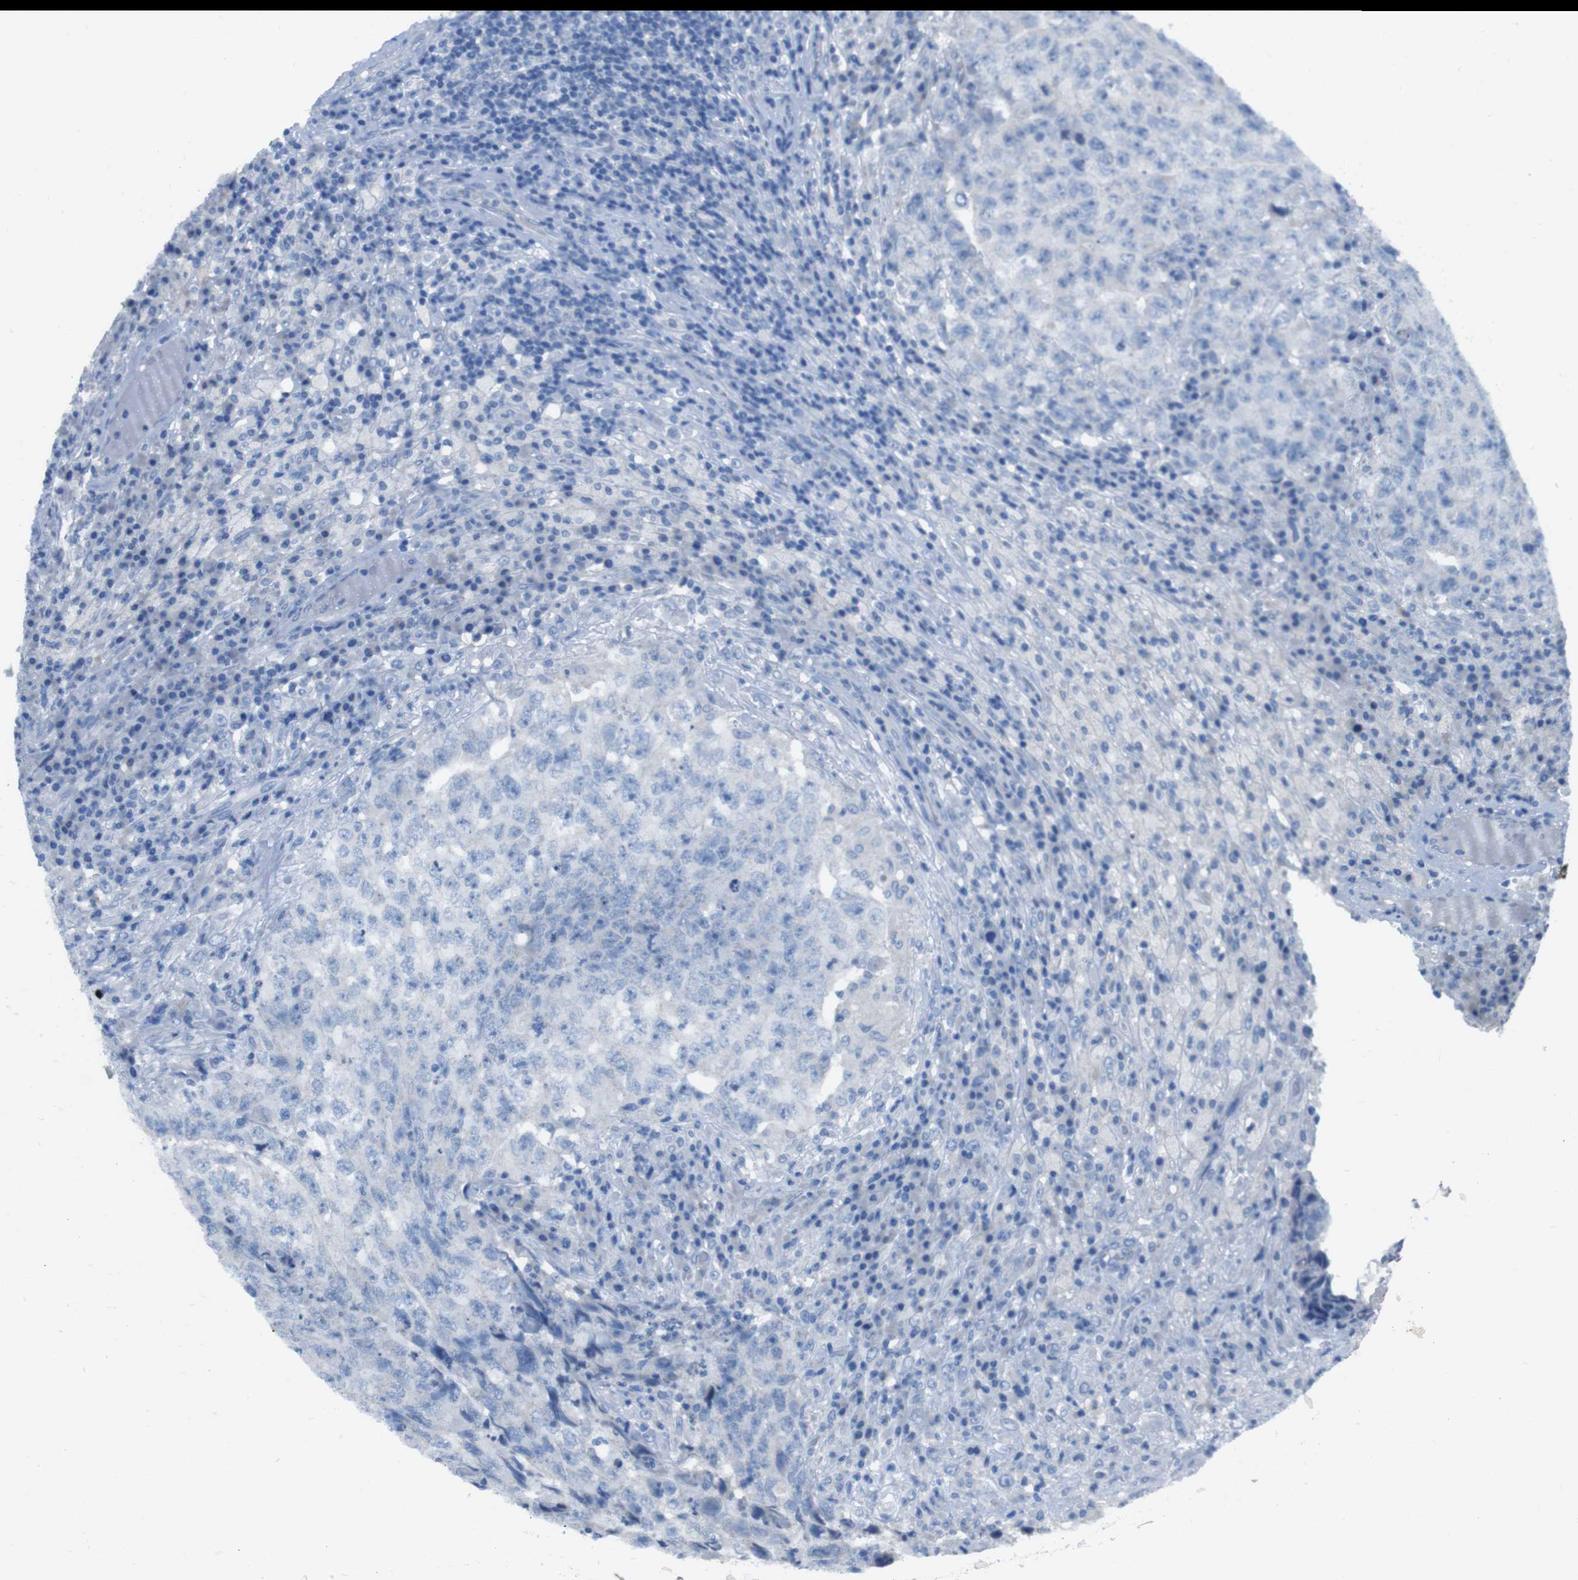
{"staining": {"intensity": "negative", "quantity": "none", "location": "none"}, "tissue": "testis cancer", "cell_type": "Tumor cells", "image_type": "cancer", "snomed": [{"axis": "morphology", "description": "Necrosis, NOS"}, {"axis": "morphology", "description": "Carcinoma, Embryonal, NOS"}, {"axis": "topography", "description": "Testis"}], "caption": "The histopathology image exhibits no staining of tumor cells in embryonal carcinoma (testis).", "gene": "CYP2C8", "patient": {"sex": "male", "age": 19}}